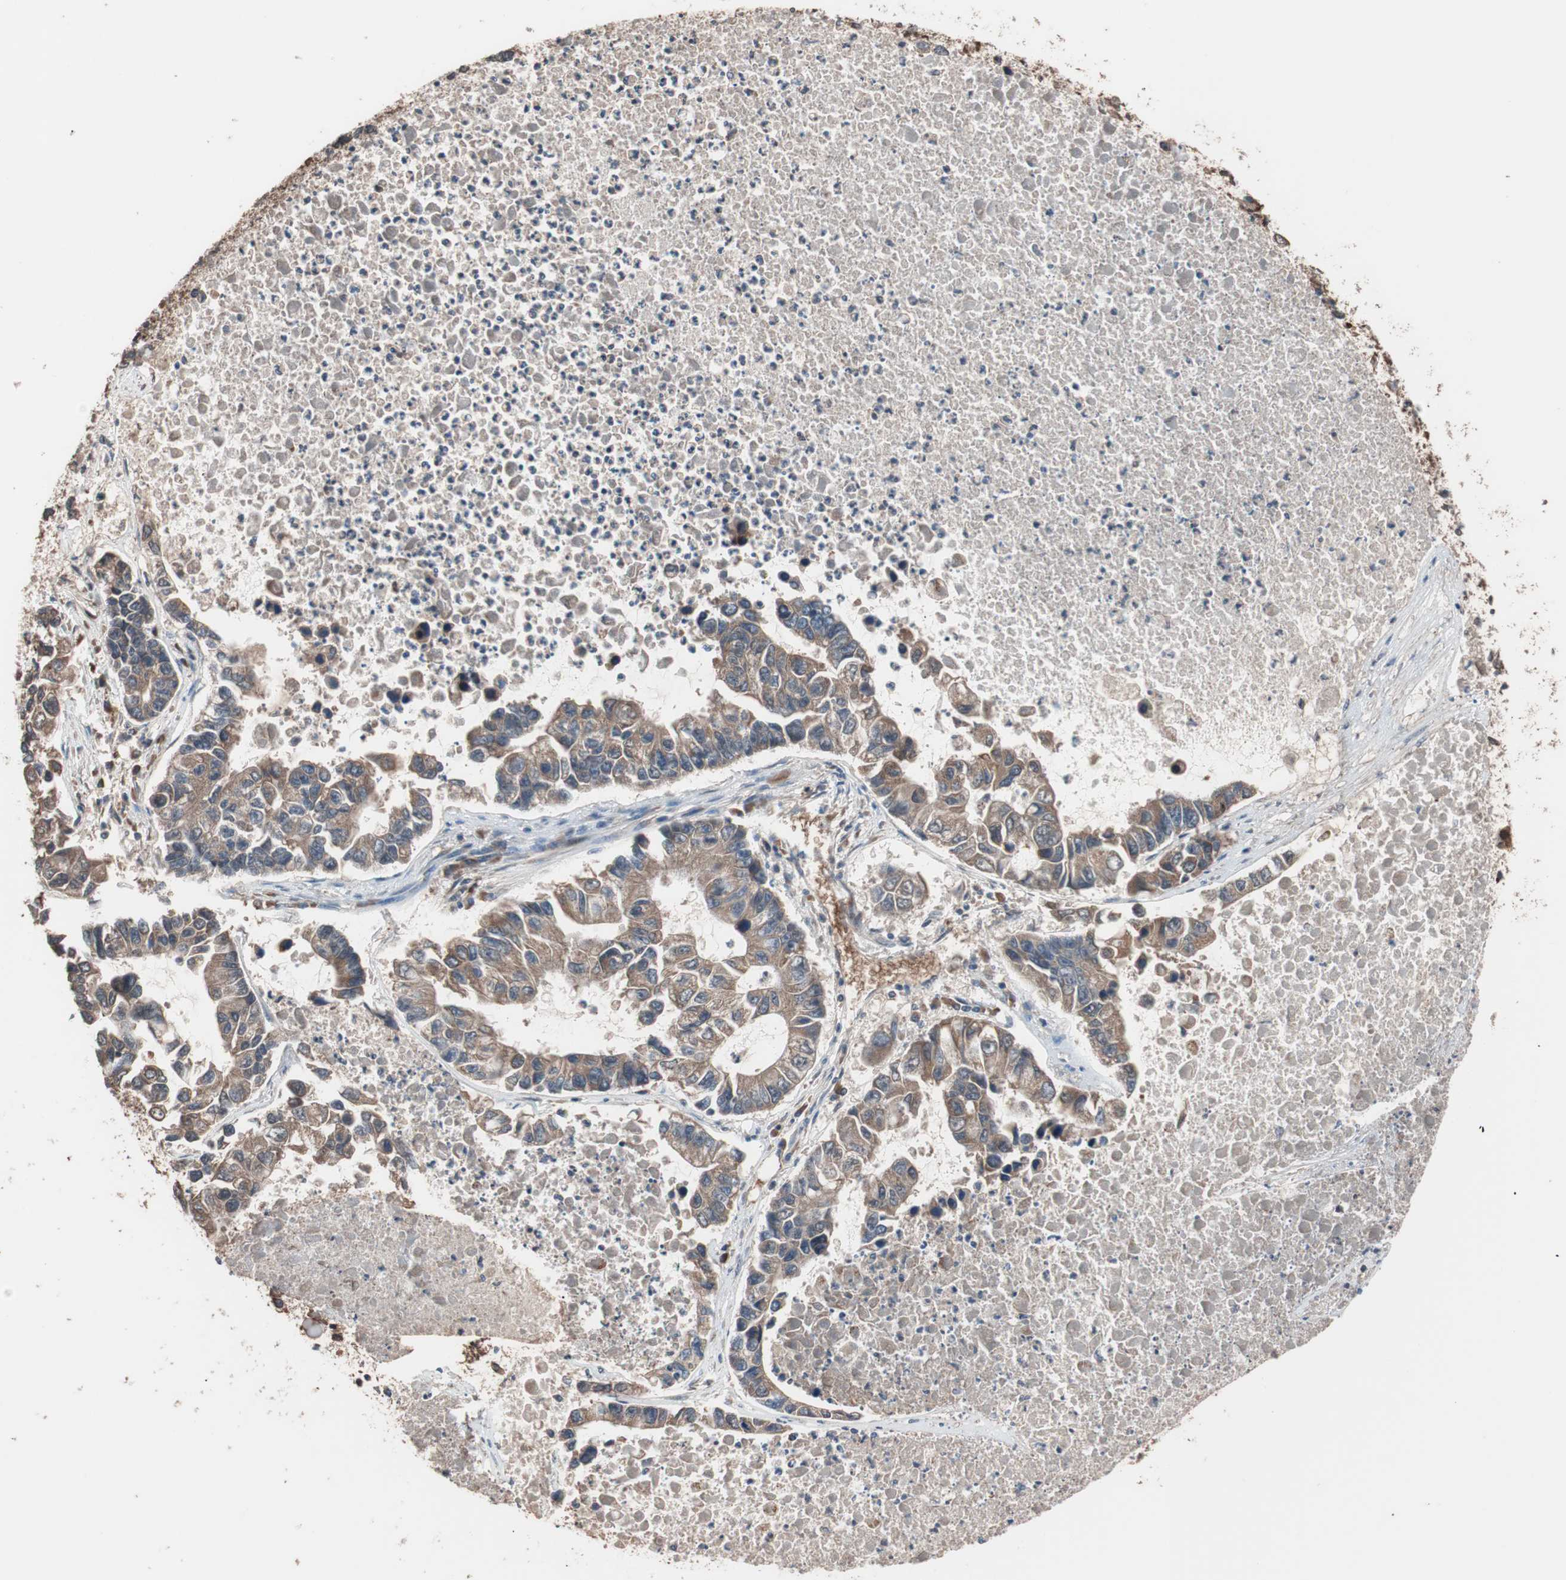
{"staining": {"intensity": "moderate", "quantity": ">75%", "location": "cytoplasmic/membranous"}, "tissue": "lung cancer", "cell_type": "Tumor cells", "image_type": "cancer", "snomed": [{"axis": "morphology", "description": "Adenocarcinoma, NOS"}, {"axis": "topography", "description": "Lung"}], "caption": "Immunohistochemistry (IHC) of human adenocarcinoma (lung) exhibits medium levels of moderate cytoplasmic/membranous positivity in about >75% of tumor cells.", "gene": "GLYCTK", "patient": {"sex": "female", "age": 51}}